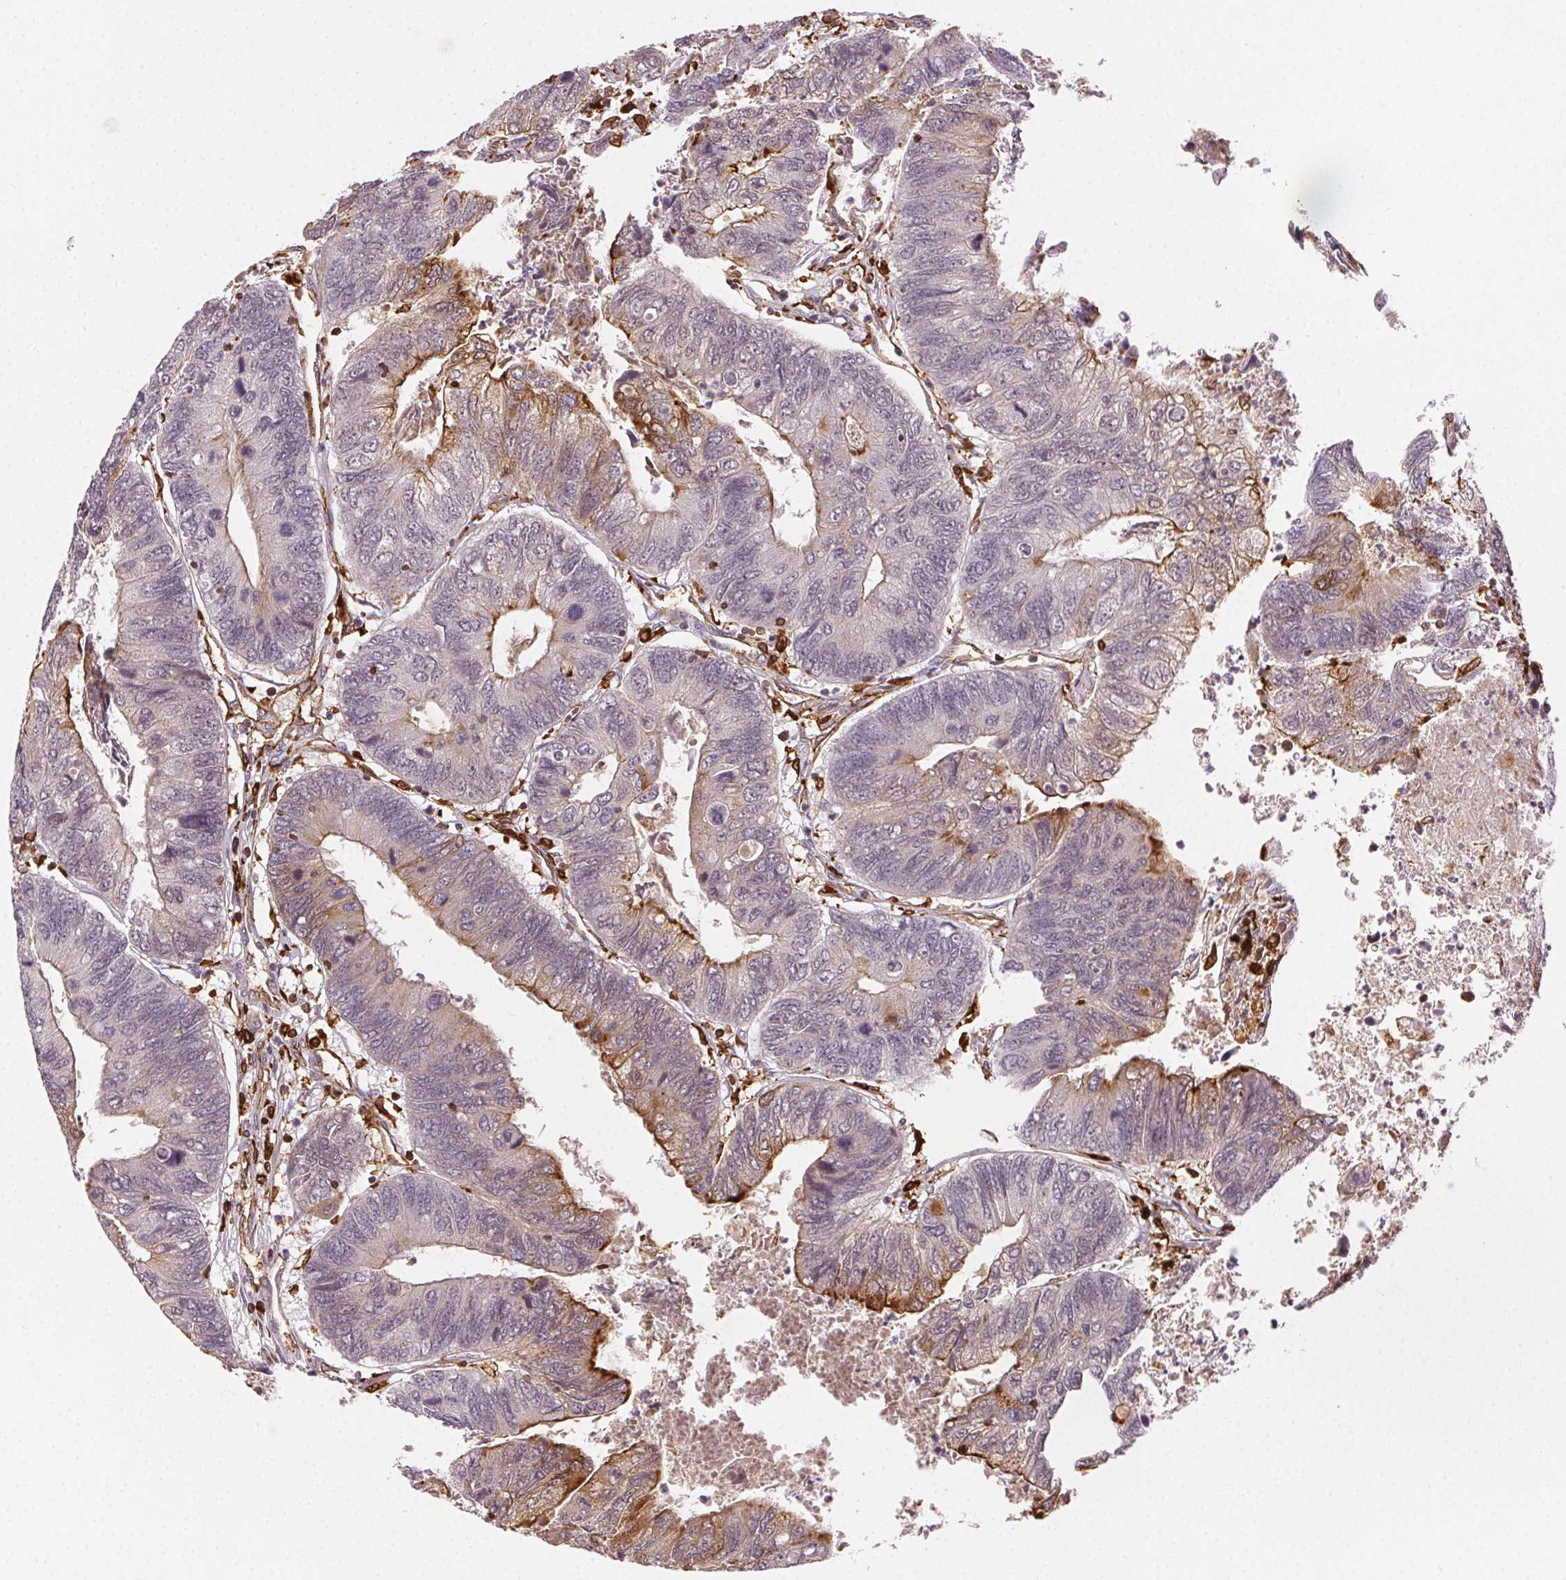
{"staining": {"intensity": "moderate", "quantity": "<25%", "location": "cytoplasmic/membranous"}, "tissue": "colorectal cancer", "cell_type": "Tumor cells", "image_type": "cancer", "snomed": [{"axis": "morphology", "description": "Adenocarcinoma, NOS"}, {"axis": "topography", "description": "Colon"}], "caption": "Colorectal cancer (adenocarcinoma) was stained to show a protein in brown. There is low levels of moderate cytoplasmic/membranous positivity in approximately <25% of tumor cells.", "gene": "RNASET2", "patient": {"sex": "female", "age": 67}}